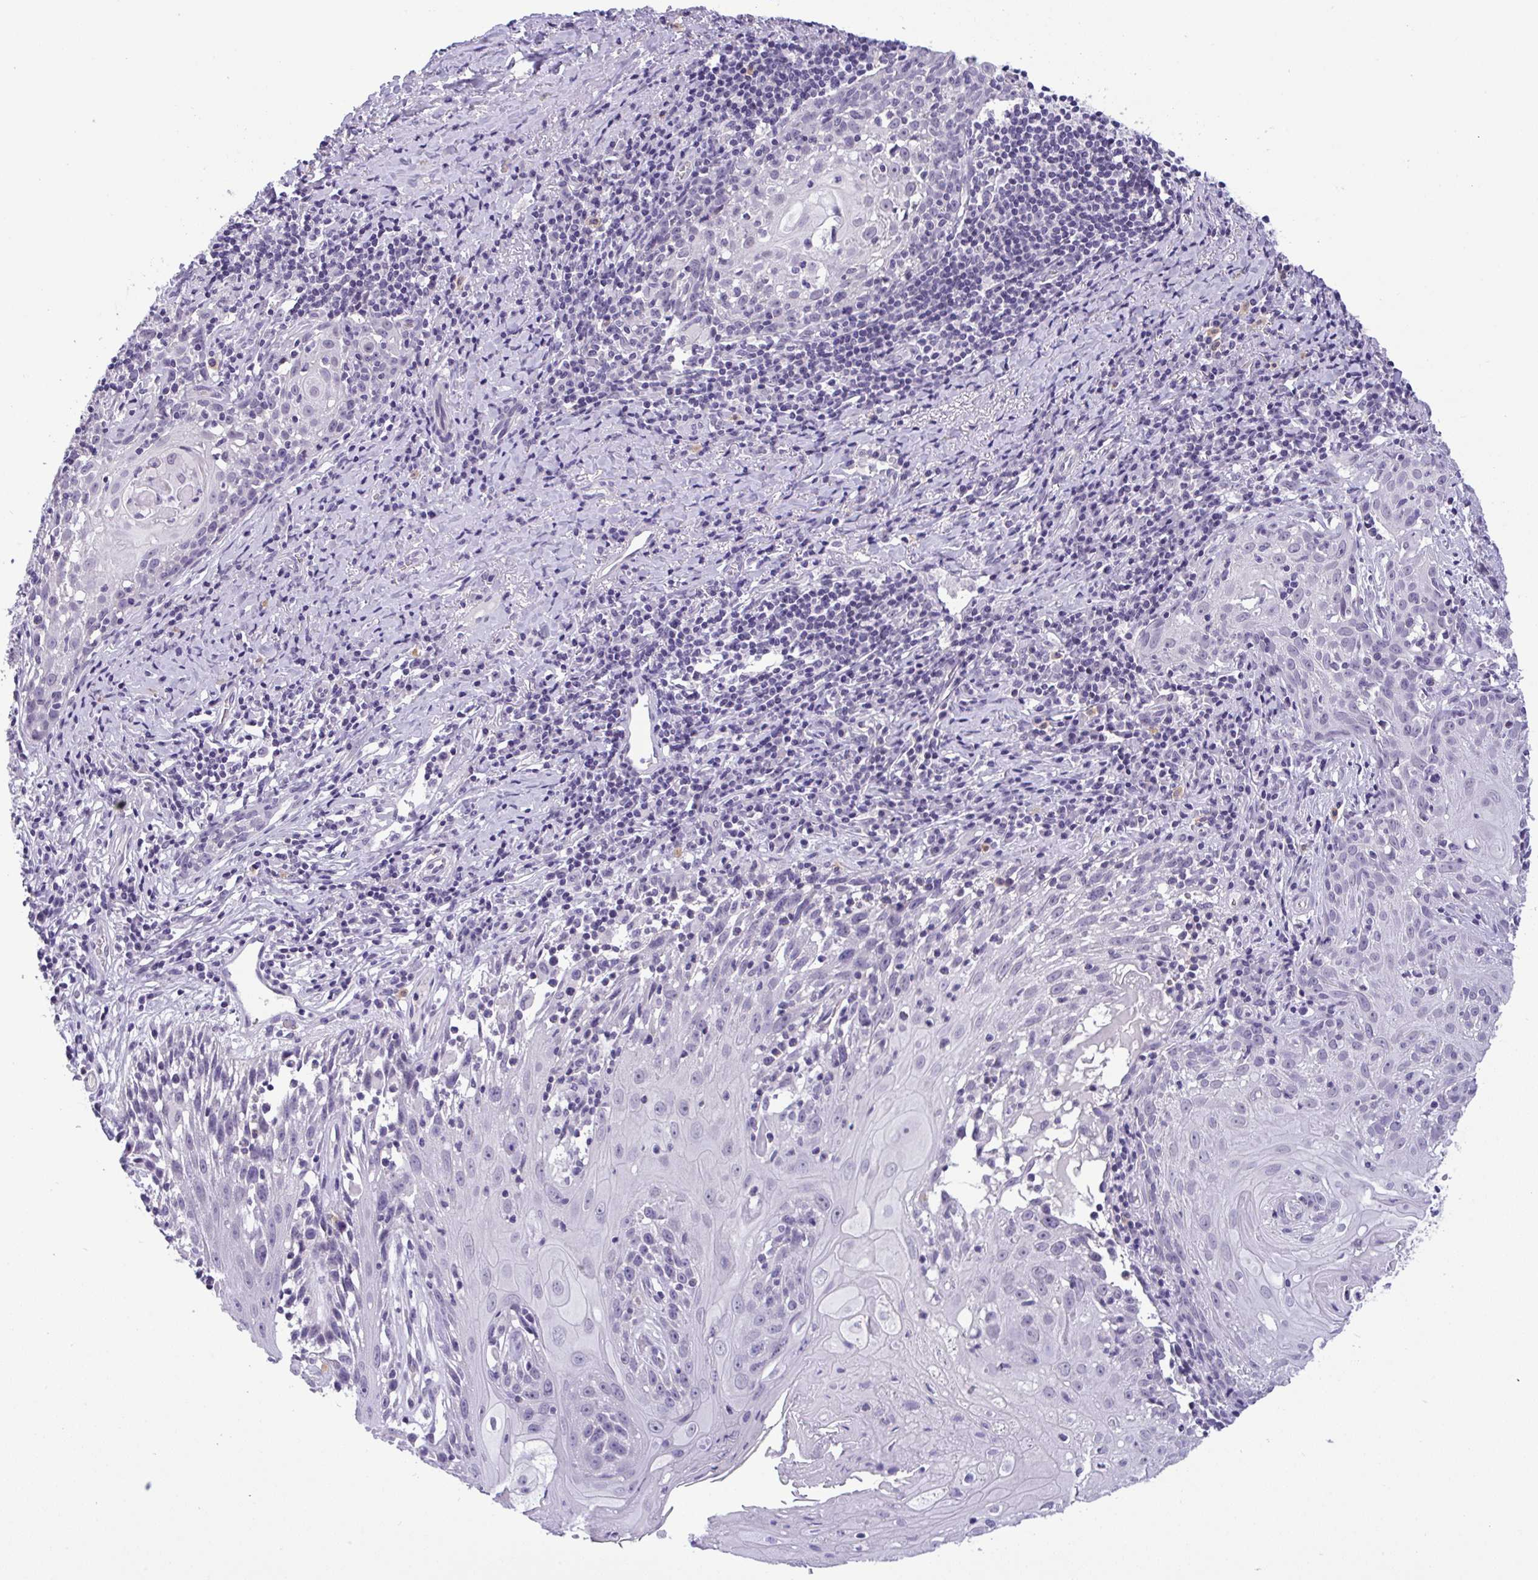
{"staining": {"intensity": "negative", "quantity": "none", "location": "none"}, "tissue": "skin cancer", "cell_type": "Tumor cells", "image_type": "cancer", "snomed": [{"axis": "morphology", "description": "Squamous cell carcinoma, NOS"}, {"axis": "topography", "description": "Skin"}, {"axis": "topography", "description": "Vulva"}], "caption": "The histopathology image reveals no staining of tumor cells in skin cancer (squamous cell carcinoma). (Immunohistochemistry (ihc), brightfield microscopy, high magnification).", "gene": "YBX2", "patient": {"sex": "female", "age": 76}}